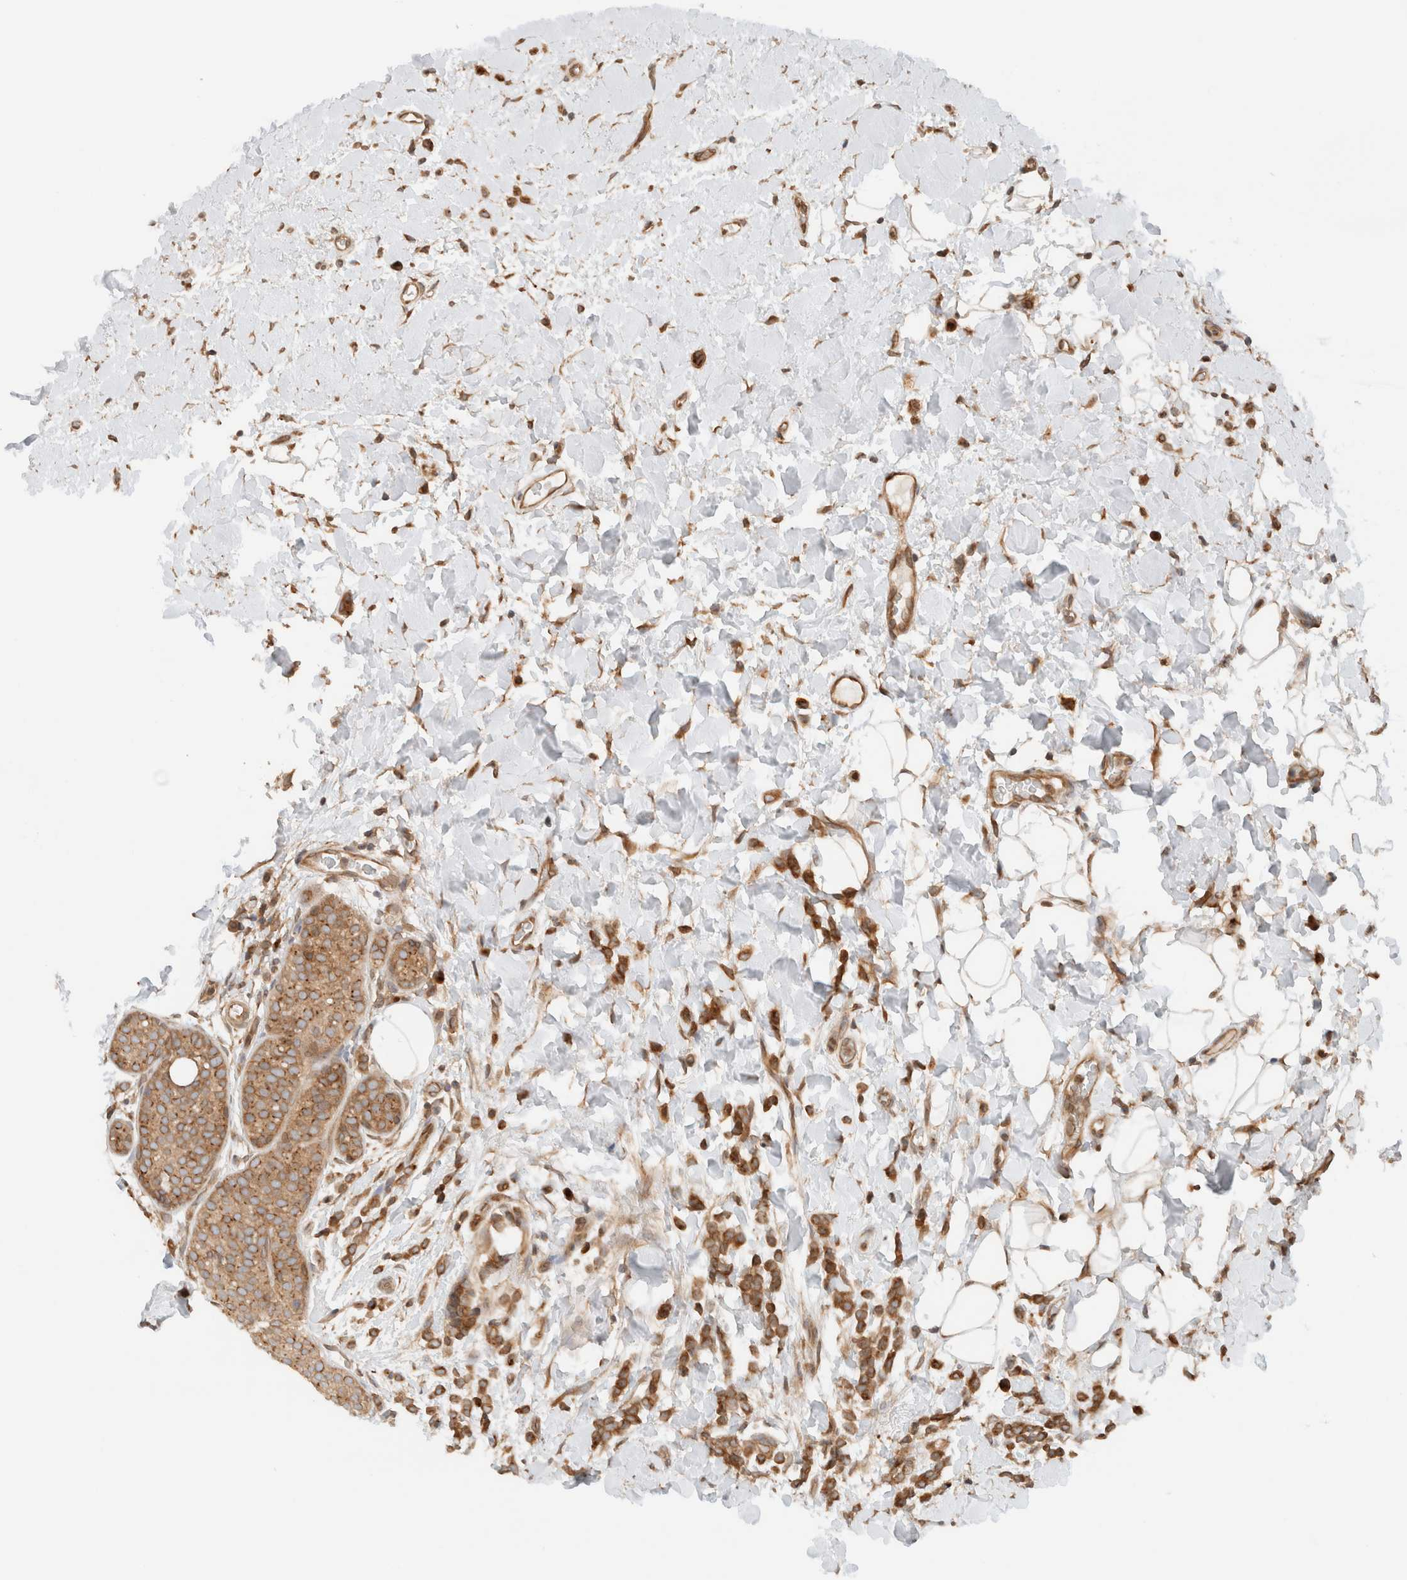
{"staining": {"intensity": "moderate", "quantity": ">75%", "location": "cytoplasmic/membranous"}, "tissue": "breast cancer", "cell_type": "Tumor cells", "image_type": "cancer", "snomed": [{"axis": "morphology", "description": "Normal tissue, NOS"}, {"axis": "morphology", "description": "Lobular carcinoma"}, {"axis": "topography", "description": "Breast"}], "caption": "Breast cancer (lobular carcinoma) stained for a protein demonstrates moderate cytoplasmic/membranous positivity in tumor cells.", "gene": "ARFGEF2", "patient": {"sex": "female", "age": 50}}